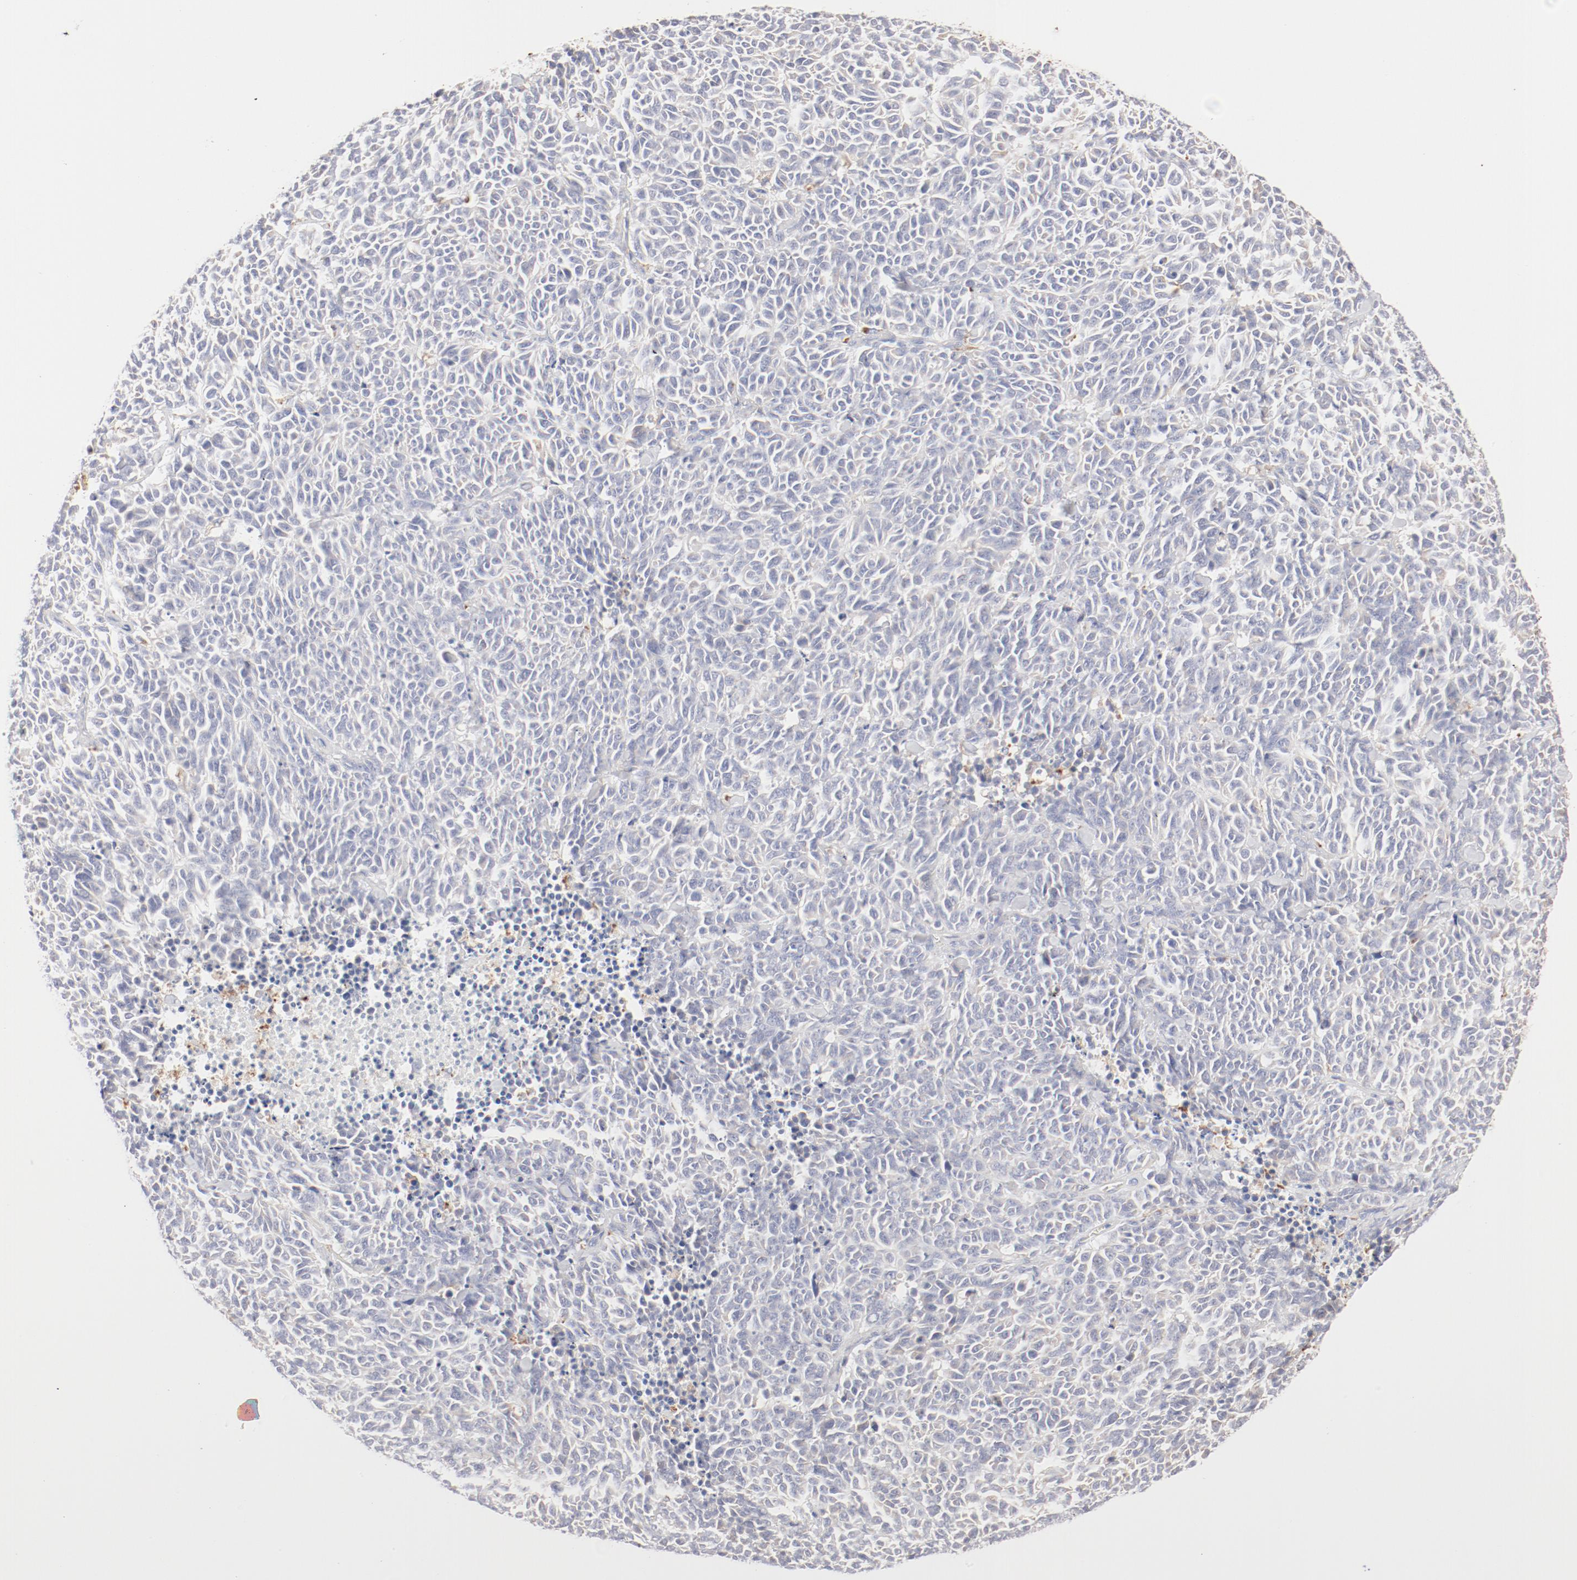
{"staining": {"intensity": "negative", "quantity": "none", "location": "none"}, "tissue": "lung cancer", "cell_type": "Tumor cells", "image_type": "cancer", "snomed": [{"axis": "morphology", "description": "Neoplasm, malignant, NOS"}, {"axis": "topography", "description": "Lung"}], "caption": "Tumor cells show no significant expression in lung cancer.", "gene": "CTSH", "patient": {"sex": "female", "age": 58}}